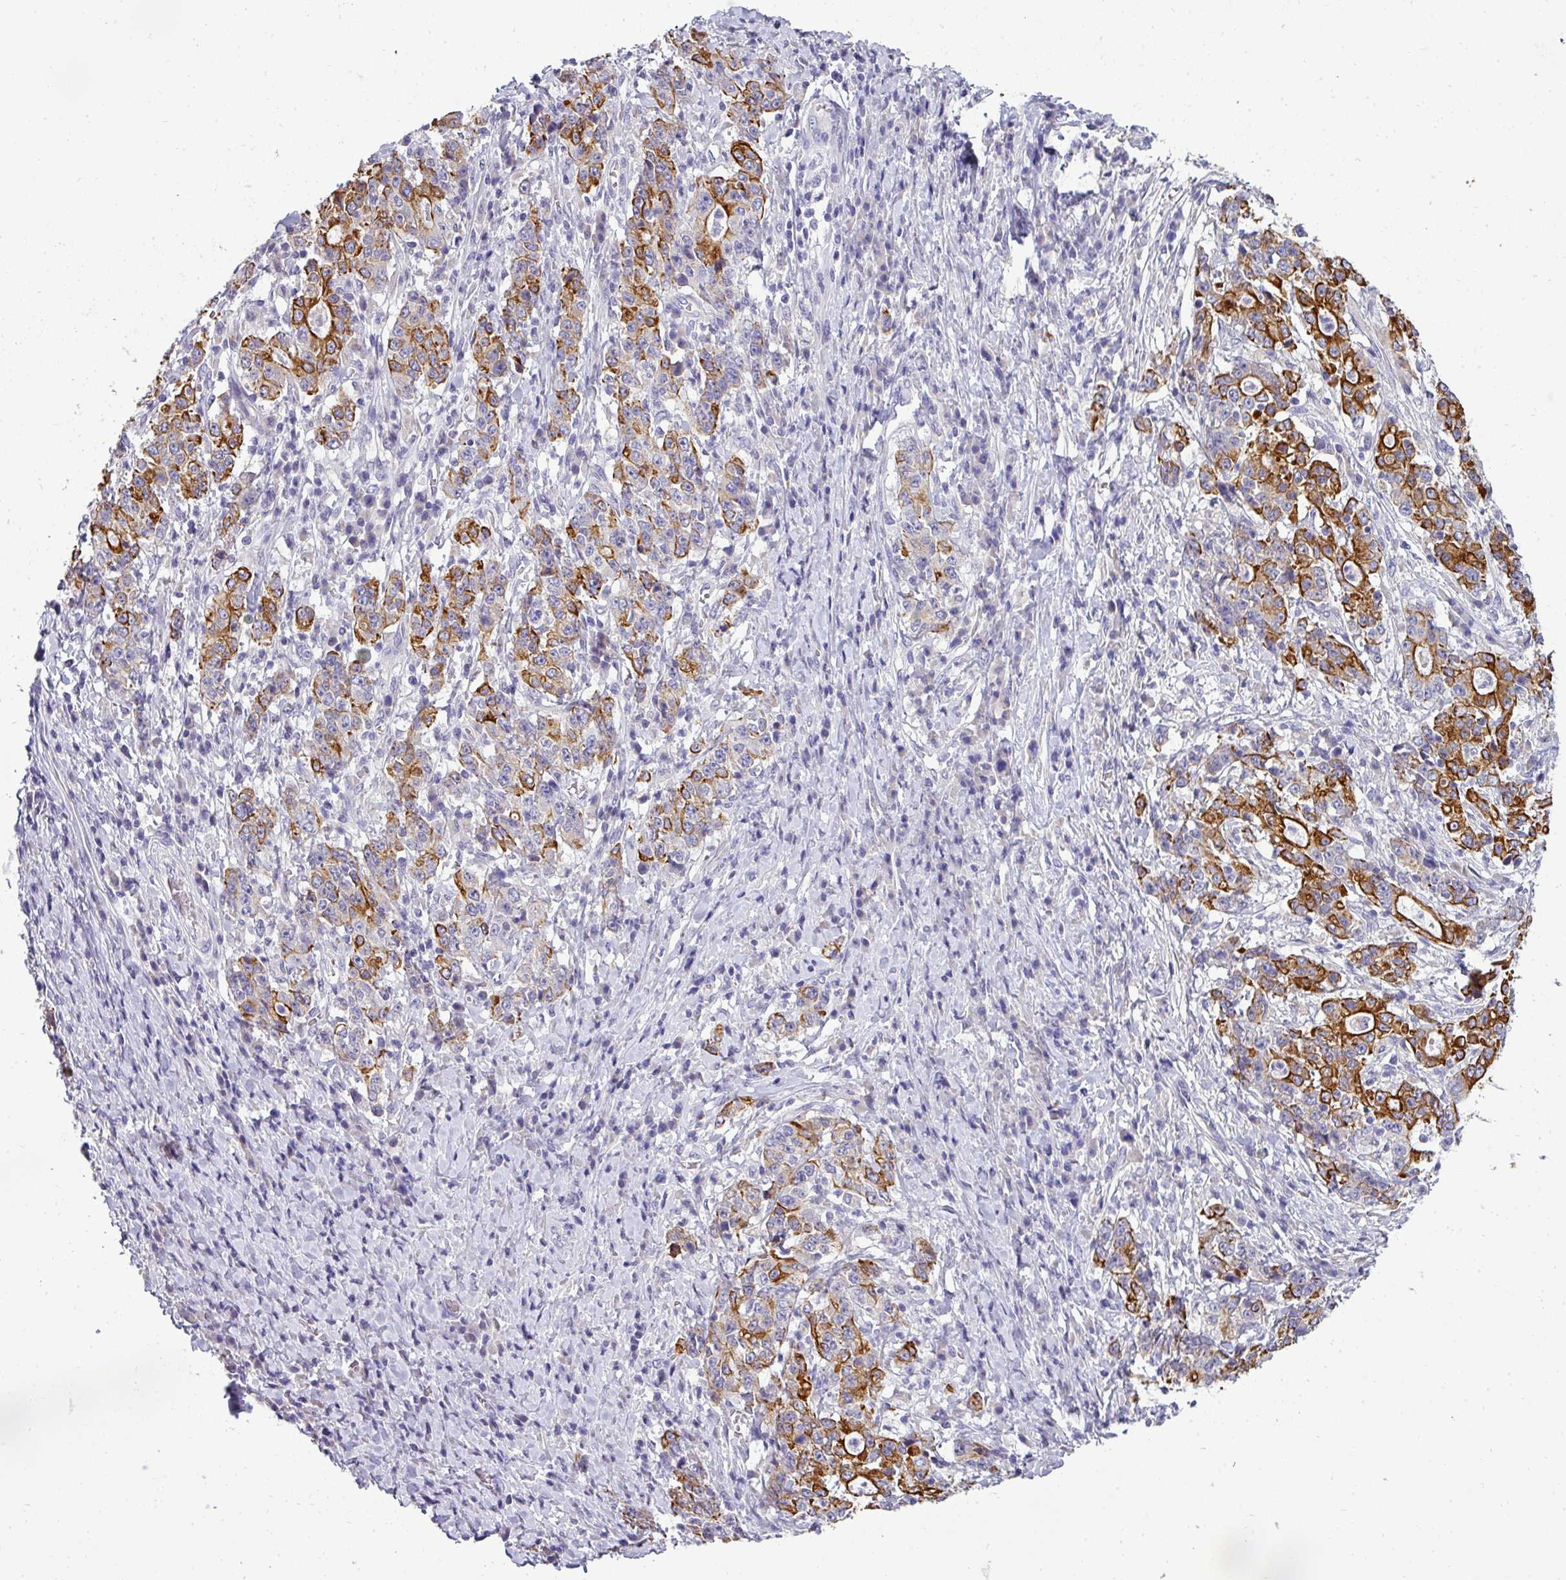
{"staining": {"intensity": "strong", "quantity": ">75%", "location": "cytoplasmic/membranous"}, "tissue": "stomach cancer", "cell_type": "Tumor cells", "image_type": "cancer", "snomed": [{"axis": "morphology", "description": "Normal tissue, NOS"}, {"axis": "morphology", "description": "Adenocarcinoma, NOS"}, {"axis": "topography", "description": "Stomach, upper"}, {"axis": "topography", "description": "Stomach"}], "caption": "Tumor cells show high levels of strong cytoplasmic/membranous positivity in approximately >75% of cells in human adenocarcinoma (stomach).", "gene": "ASXL3", "patient": {"sex": "male", "age": 59}}